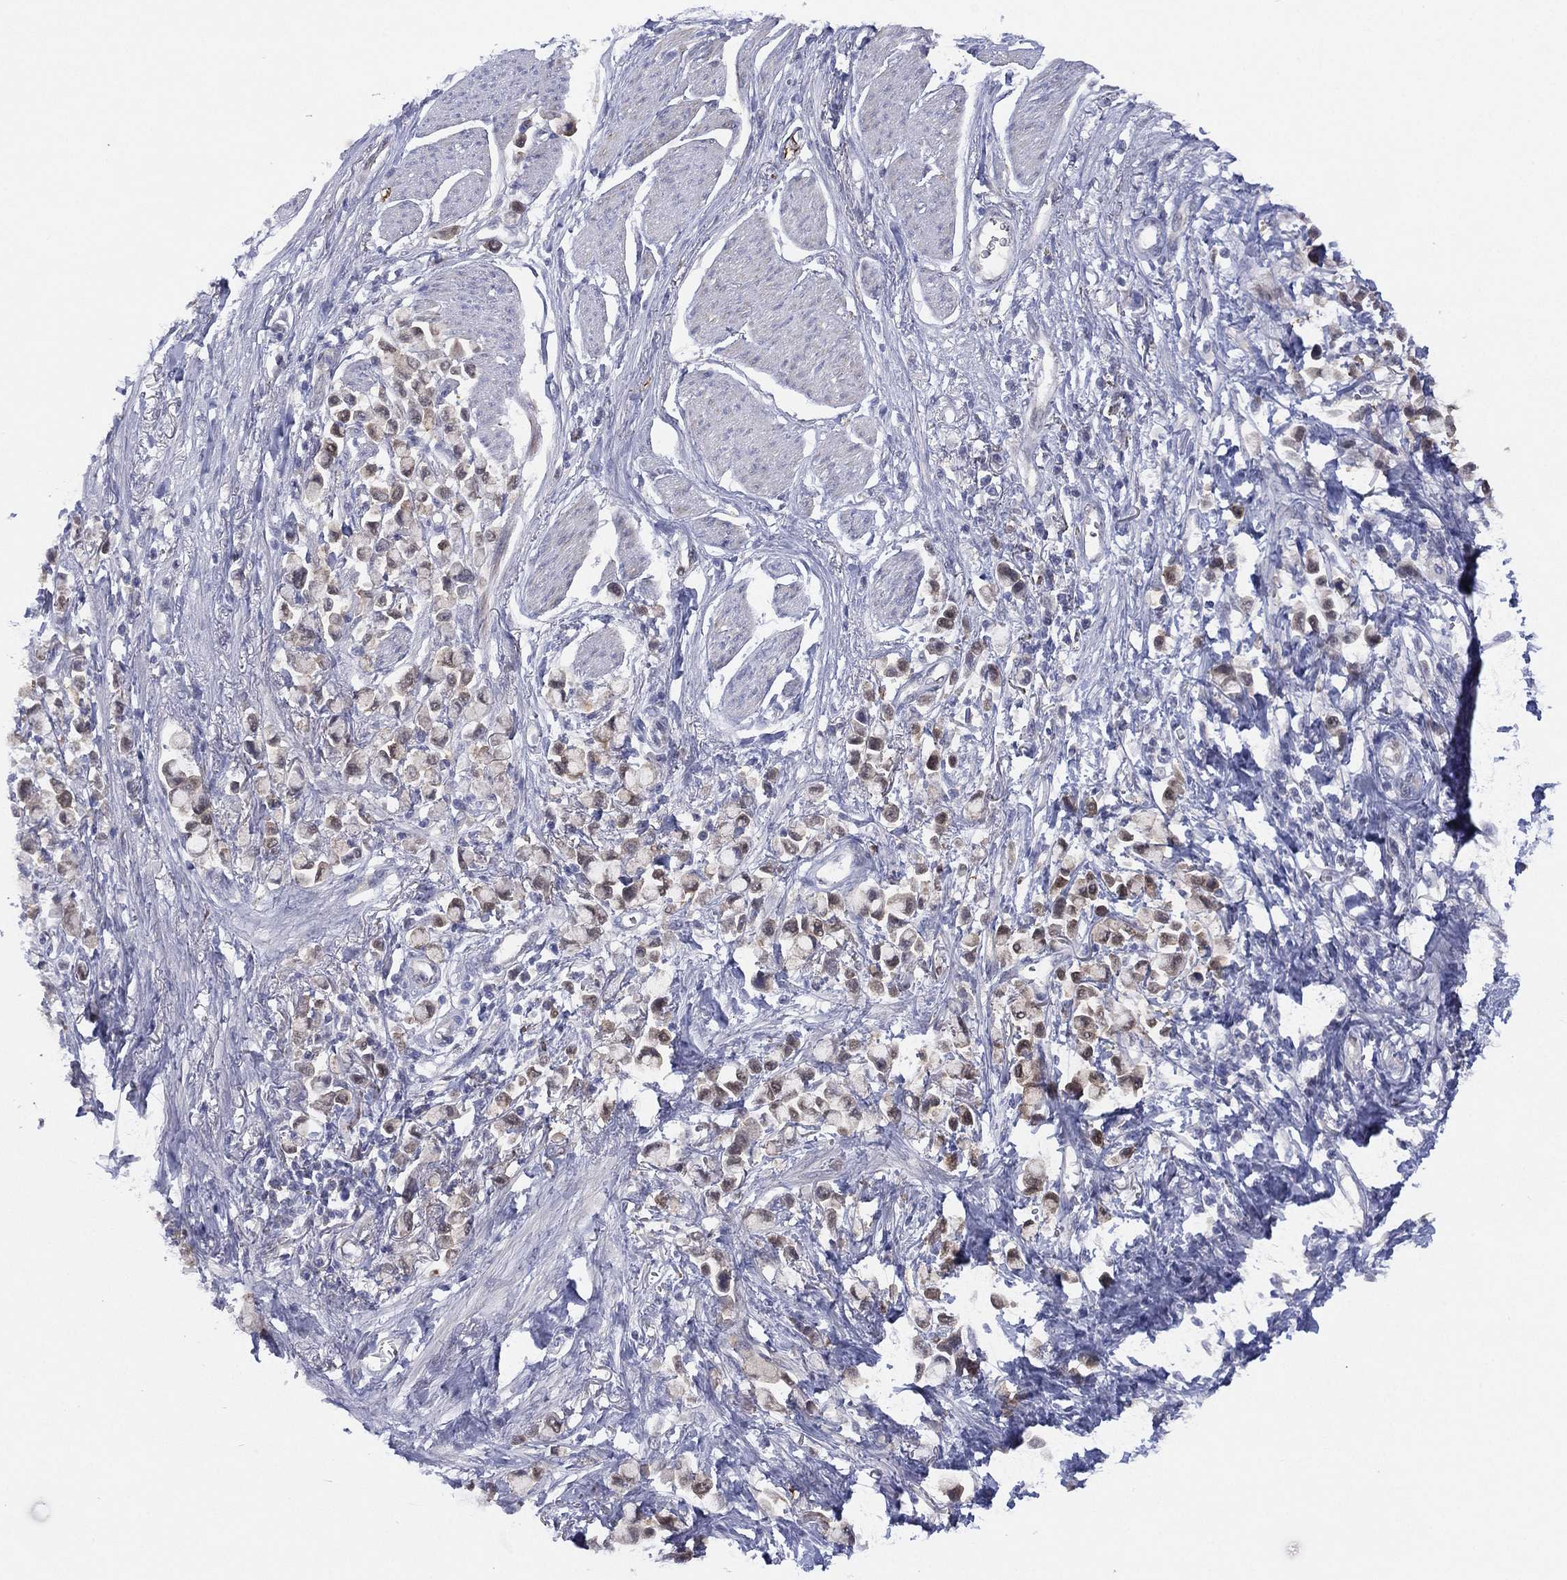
{"staining": {"intensity": "moderate", "quantity": "25%-75%", "location": "nuclear"}, "tissue": "stomach cancer", "cell_type": "Tumor cells", "image_type": "cancer", "snomed": [{"axis": "morphology", "description": "Adenocarcinoma, NOS"}, {"axis": "topography", "description": "Stomach"}], "caption": "Immunohistochemistry (DAB (3,3'-diaminobenzidine)) staining of stomach cancer demonstrates moderate nuclear protein staining in about 25%-75% of tumor cells. The protein of interest is stained brown, and the nuclei are stained in blue (DAB (3,3'-diaminobenzidine) IHC with brightfield microscopy, high magnification).", "gene": "DDAH1", "patient": {"sex": "female", "age": 81}}